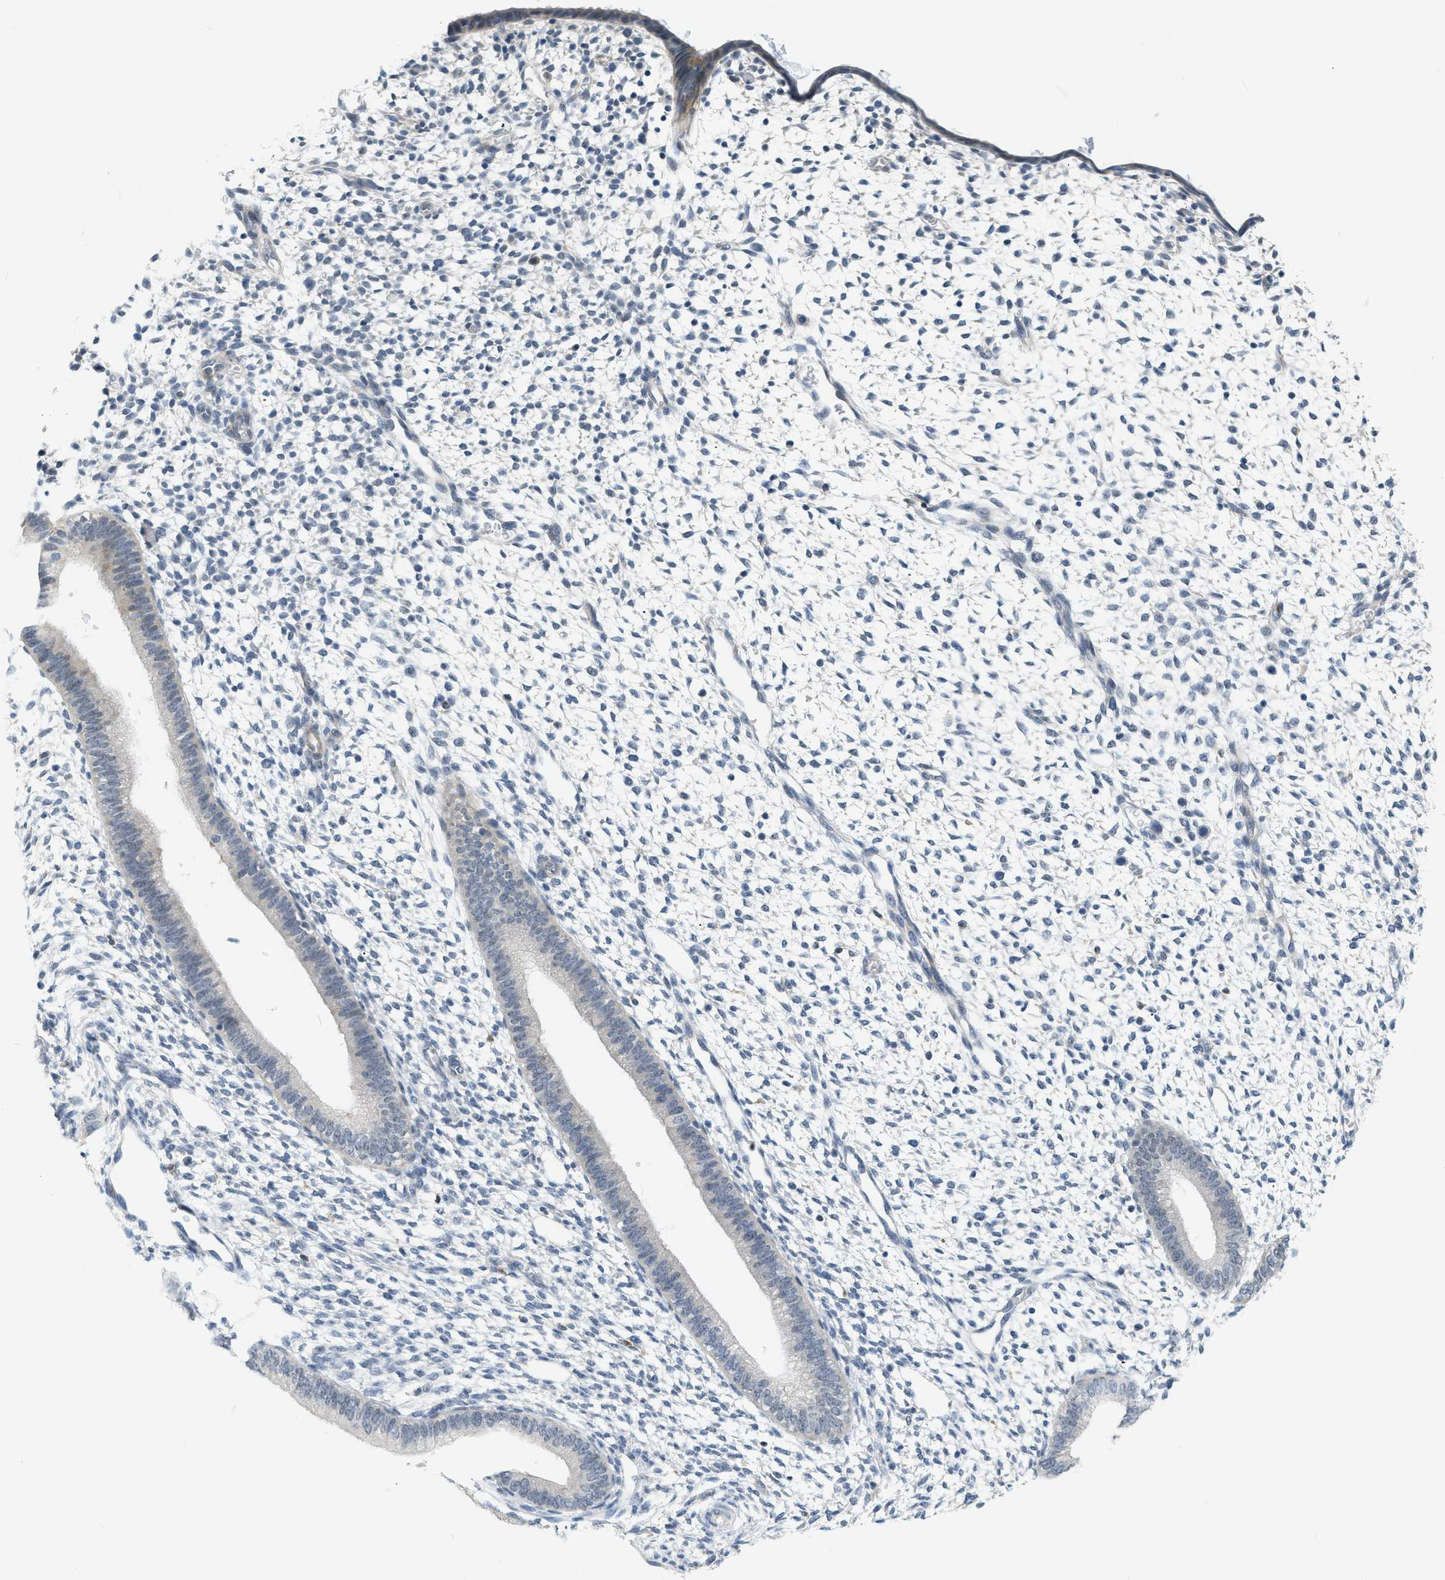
{"staining": {"intensity": "negative", "quantity": "none", "location": "none"}, "tissue": "endometrium", "cell_type": "Cells in endometrial stroma", "image_type": "normal", "snomed": [{"axis": "morphology", "description": "Normal tissue, NOS"}, {"axis": "topography", "description": "Endometrium"}], "caption": "High power microscopy micrograph of an IHC histopathology image of normal endometrium, revealing no significant expression in cells in endometrial stroma.", "gene": "ZNF408", "patient": {"sex": "female", "age": 46}}